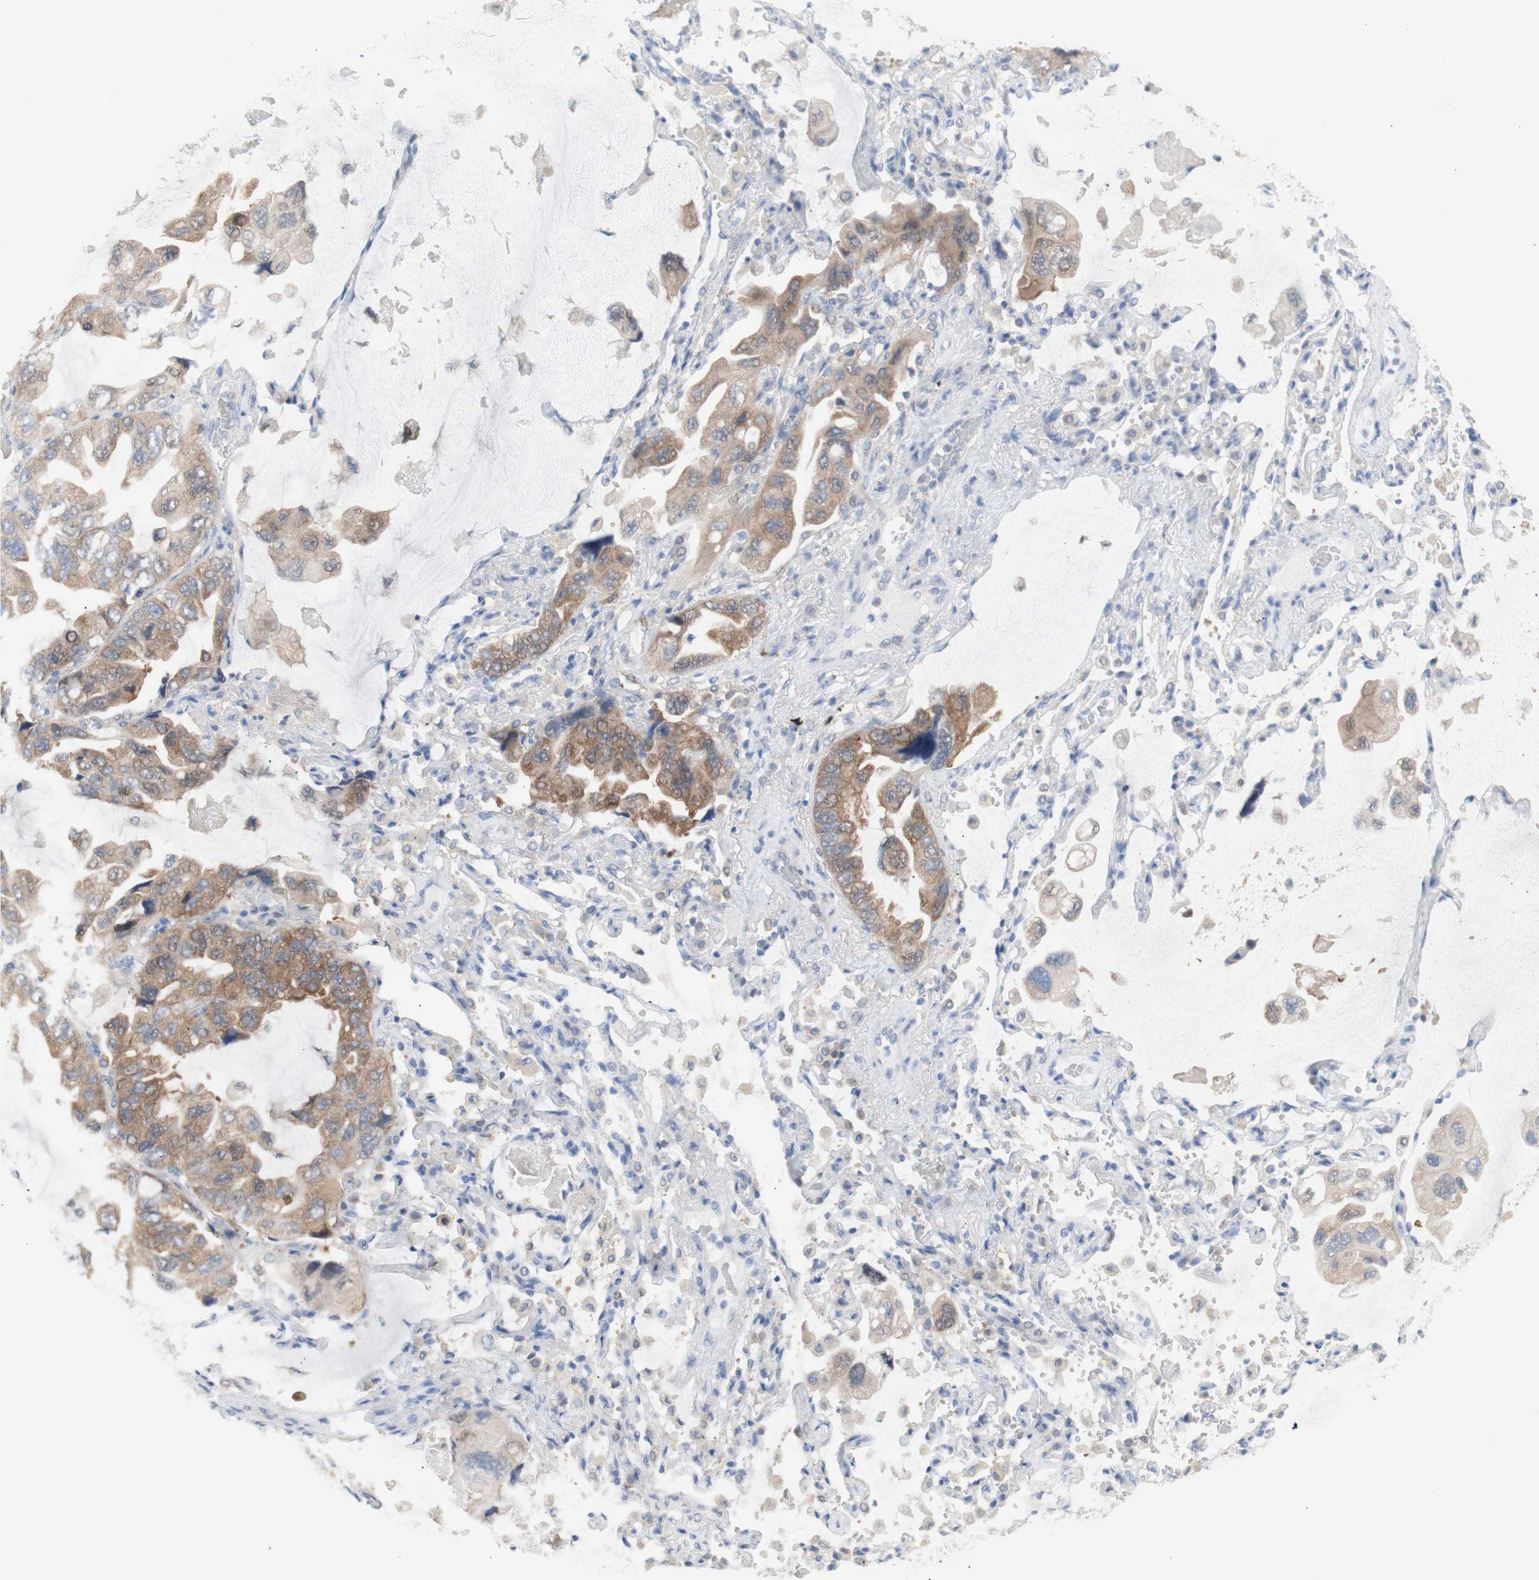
{"staining": {"intensity": "moderate", "quantity": ">75%", "location": "cytoplasmic/membranous"}, "tissue": "lung cancer", "cell_type": "Tumor cells", "image_type": "cancer", "snomed": [{"axis": "morphology", "description": "Squamous cell carcinoma, NOS"}, {"axis": "topography", "description": "Lung"}], "caption": "Moderate cytoplasmic/membranous staining is appreciated in approximately >75% of tumor cells in lung squamous cell carcinoma. (DAB (3,3'-diaminobenzidine) = brown stain, brightfield microscopy at high magnification).", "gene": "PRMT5", "patient": {"sex": "female", "age": 73}}